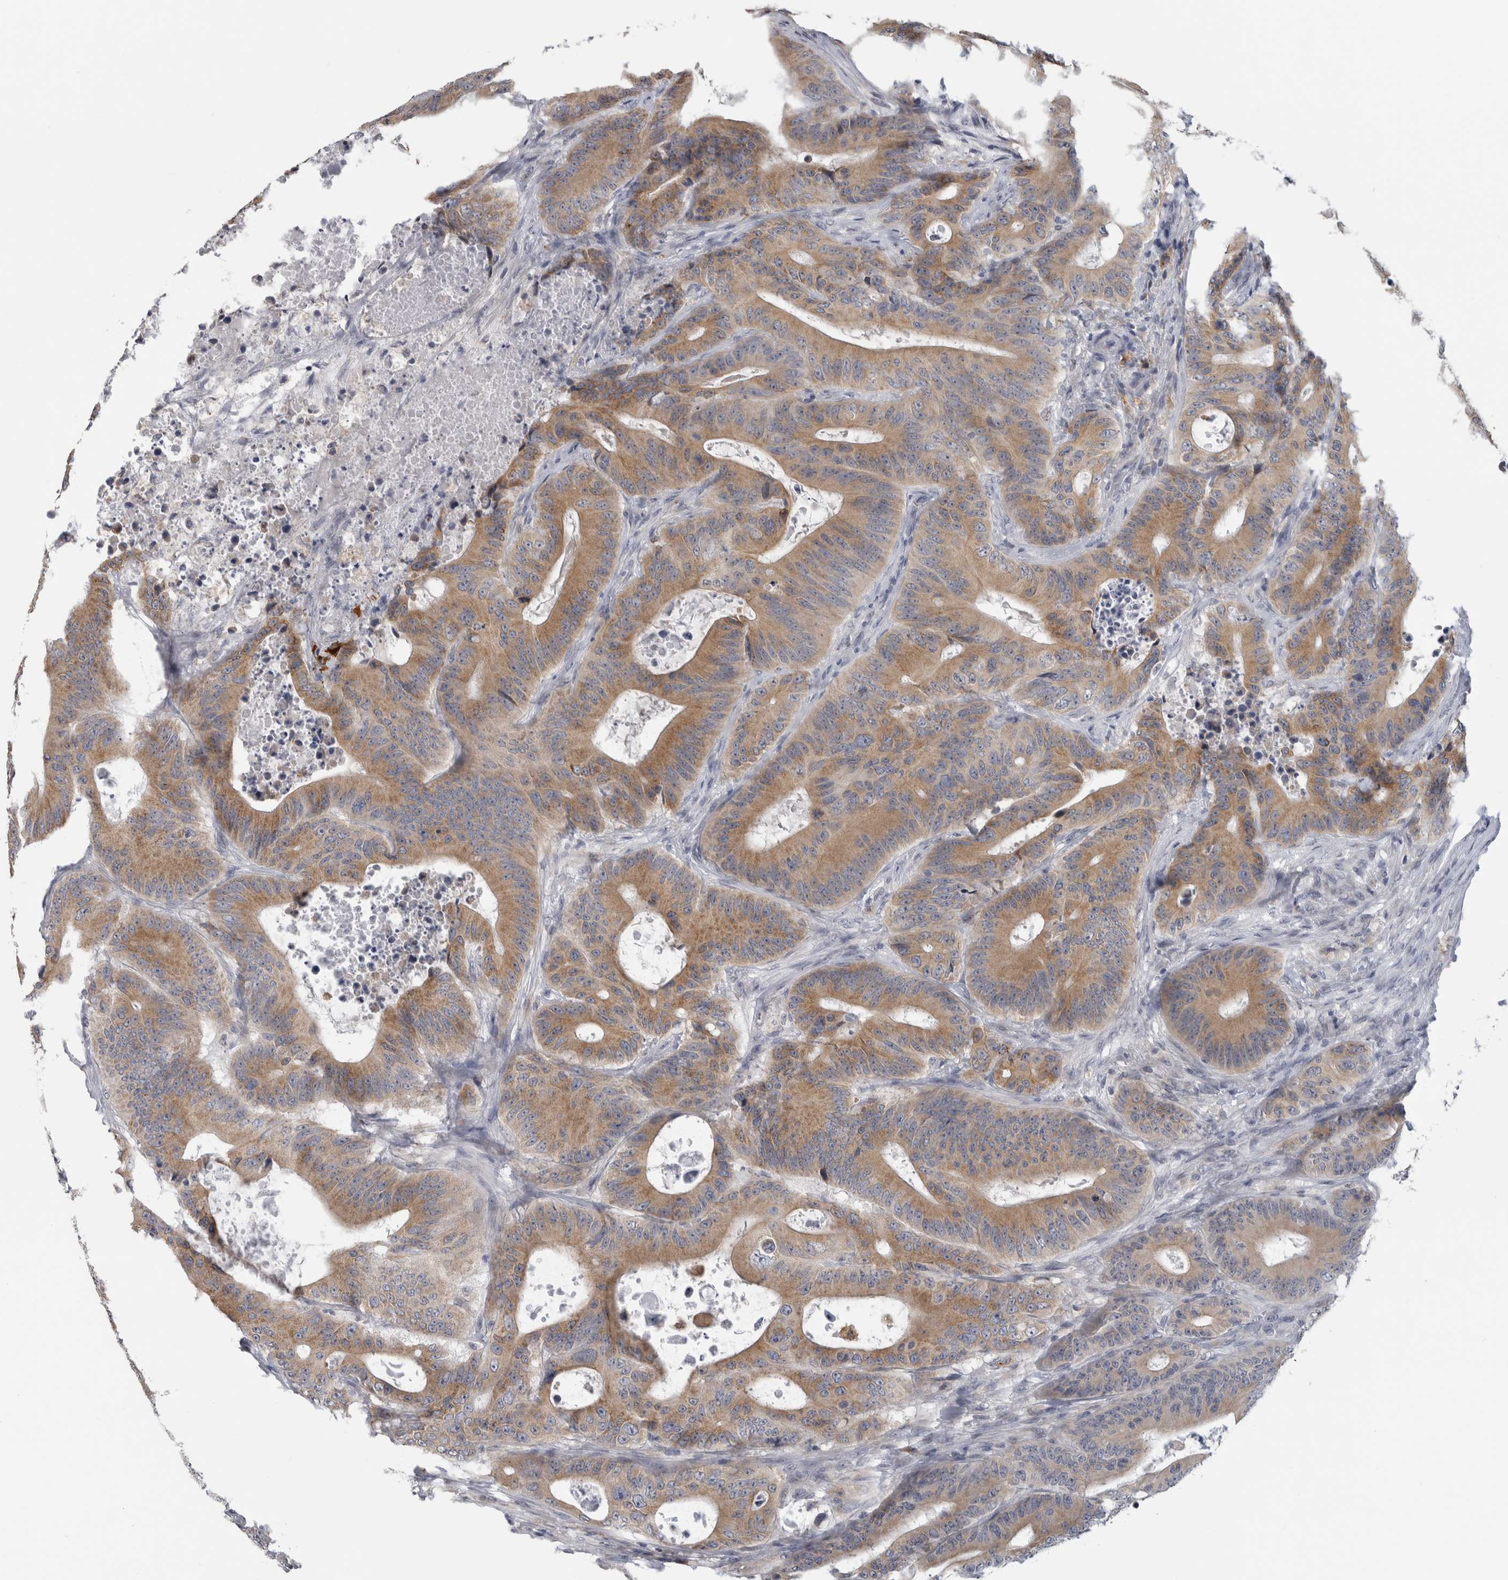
{"staining": {"intensity": "moderate", "quantity": ">75%", "location": "cytoplasmic/membranous"}, "tissue": "colorectal cancer", "cell_type": "Tumor cells", "image_type": "cancer", "snomed": [{"axis": "morphology", "description": "Adenocarcinoma, NOS"}, {"axis": "topography", "description": "Colon"}], "caption": "High-magnification brightfield microscopy of colorectal cancer (adenocarcinoma) stained with DAB (brown) and counterstained with hematoxylin (blue). tumor cells exhibit moderate cytoplasmic/membranous staining is identified in approximately>75% of cells. (Stains: DAB (3,3'-diaminobenzidine) in brown, nuclei in blue, Microscopy: brightfield microscopy at high magnification).", "gene": "TMEM242", "patient": {"sex": "male", "age": 83}}